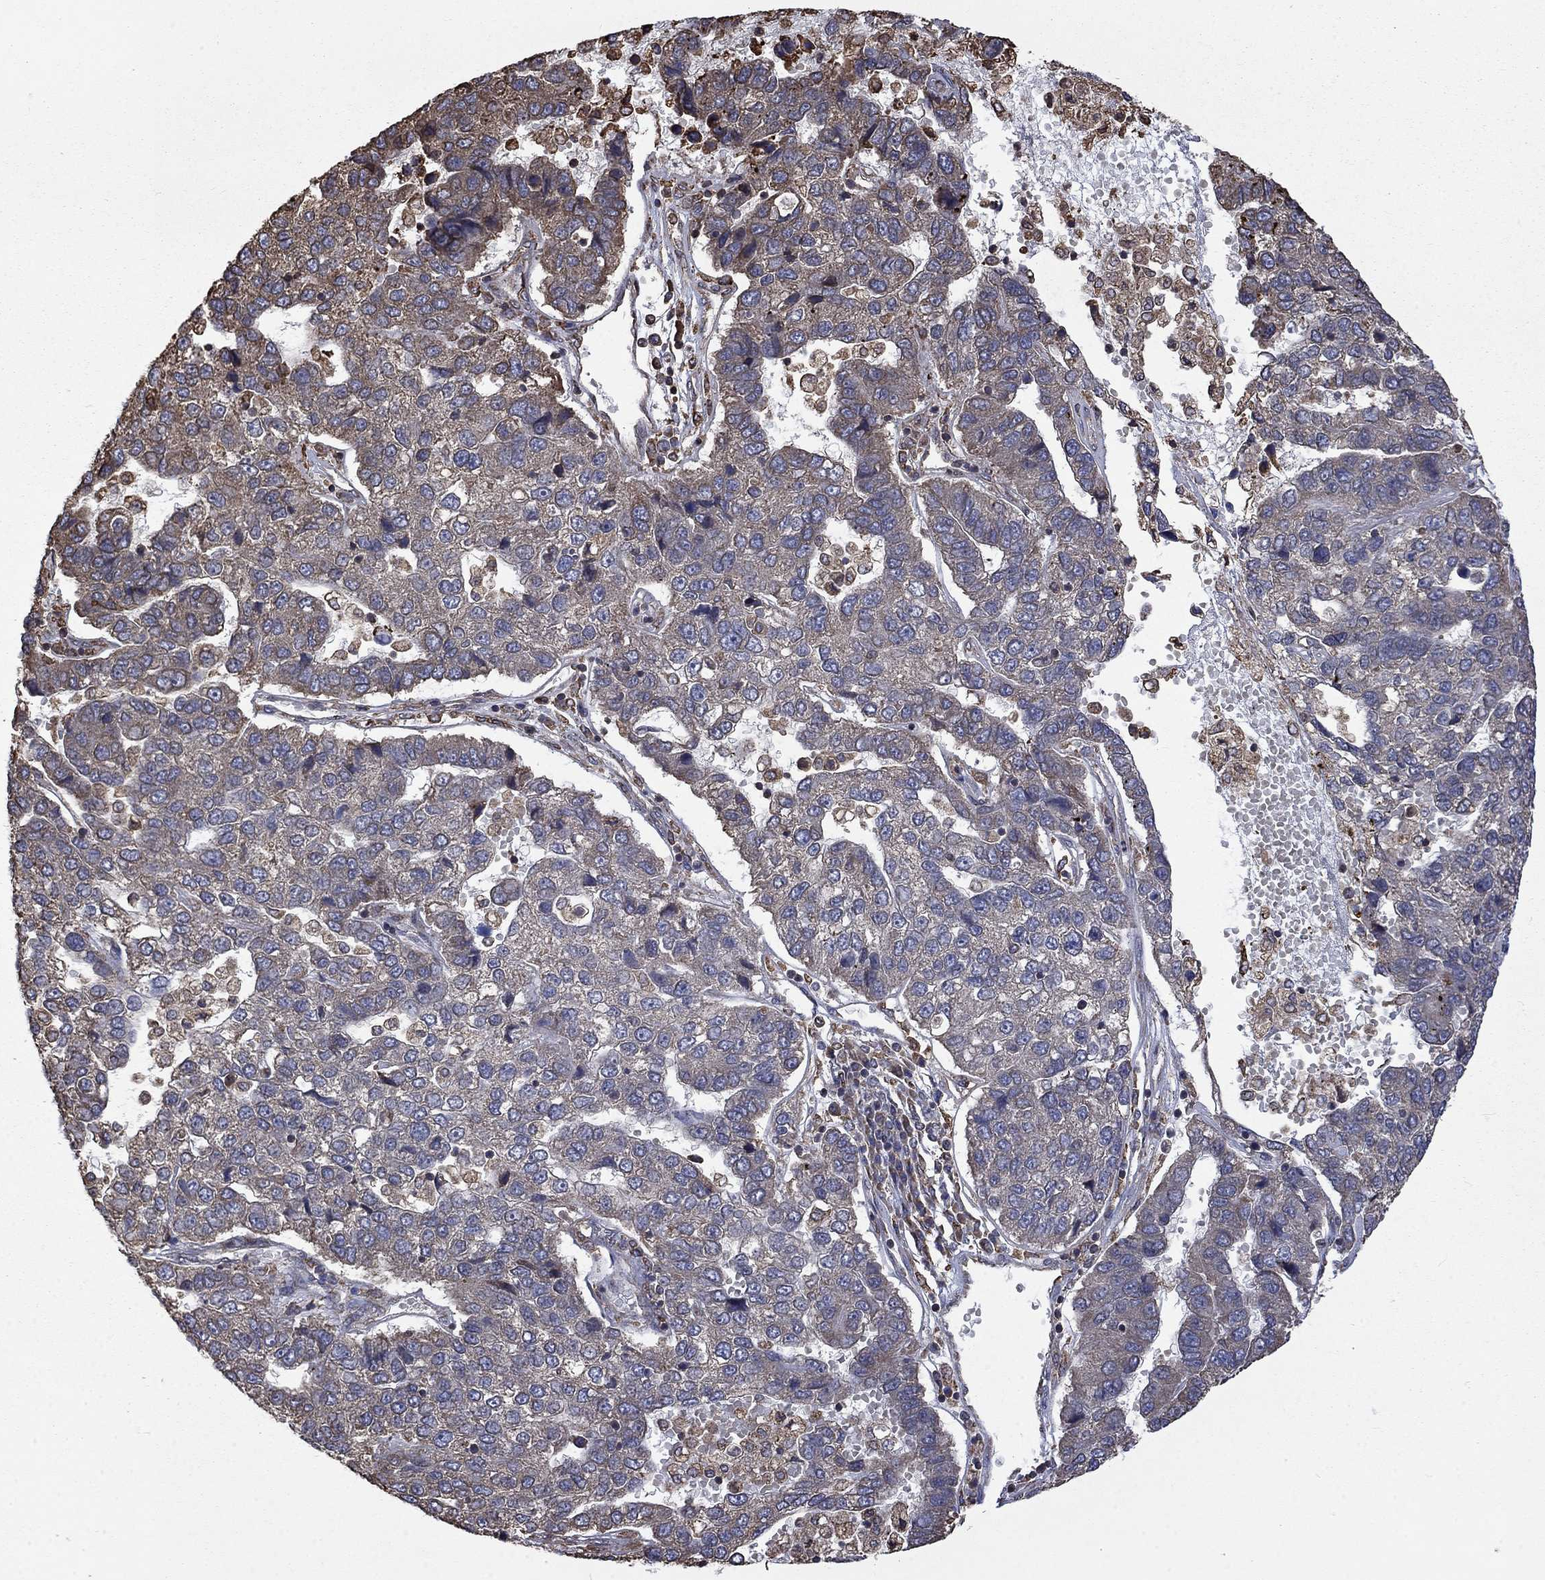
{"staining": {"intensity": "moderate", "quantity": "<25%", "location": "cytoplasmic/membranous"}, "tissue": "pancreatic cancer", "cell_type": "Tumor cells", "image_type": "cancer", "snomed": [{"axis": "morphology", "description": "Adenocarcinoma, NOS"}, {"axis": "topography", "description": "Pancreas"}], "caption": "Human pancreatic cancer (adenocarcinoma) stained with a brown dye exhibits moderate cytoplasmic/membranous positive expression in about <25% of tumor cells.", "gene": "ESRRA", "patient": {"sex": "female", "age": 61}}